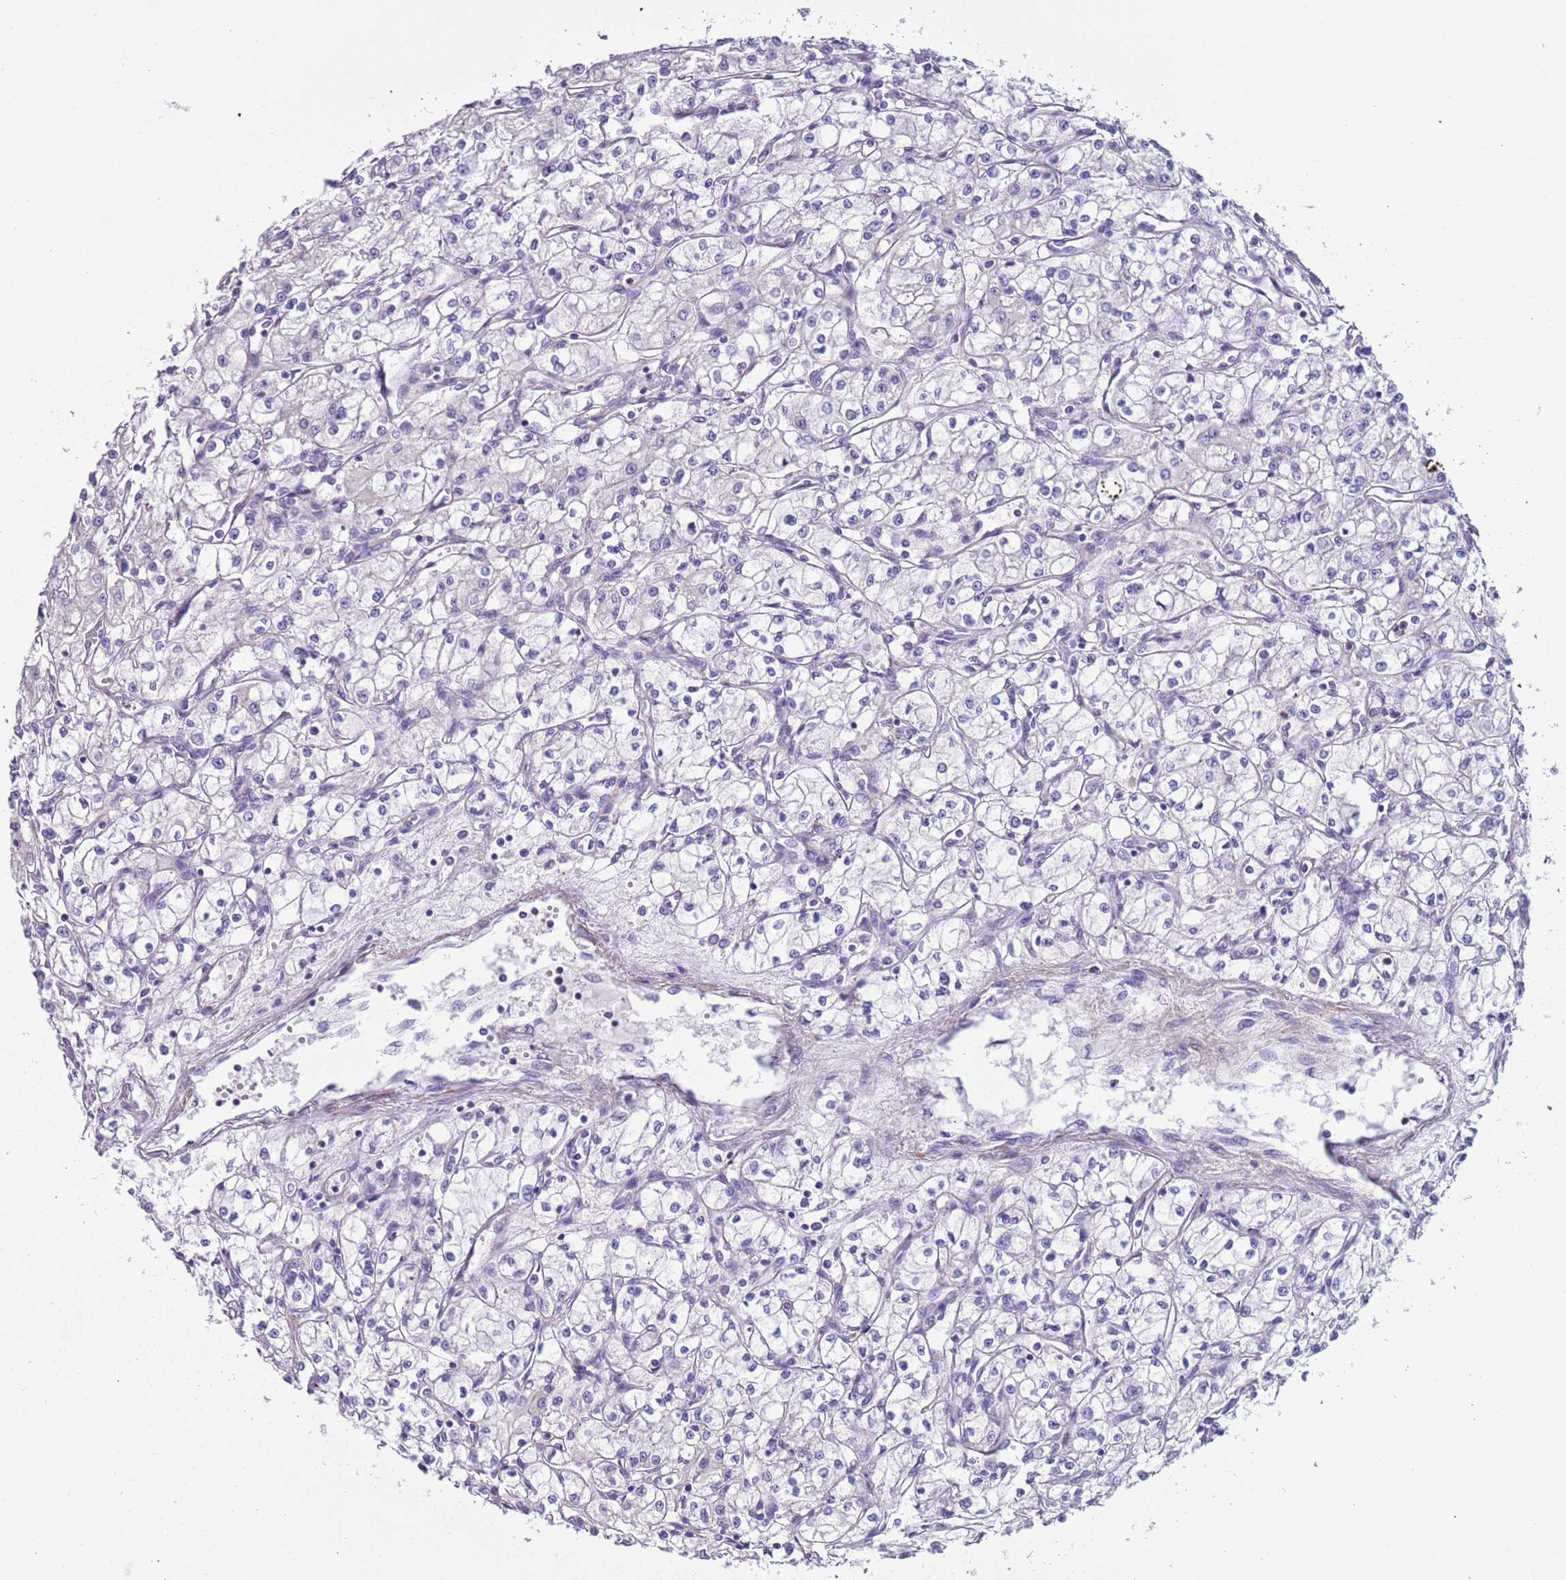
{"staining": {"intensity": "negative", "quantity": "none", "location": "none"}, "tissue": "renal cancer", "cell_type": "Tumor cells", "image_type": "cancer", "snomed": [{"axis": "morphology", "description": "Adenocarcinoma, NOS"}, {"axis": "topography", "description": "Kidney"}], "caption": "IHC of renal cancer exhibits no expression in tumor cells.", "gene": "PCGF2", "patient": {"sex": "male", "age": 59}}